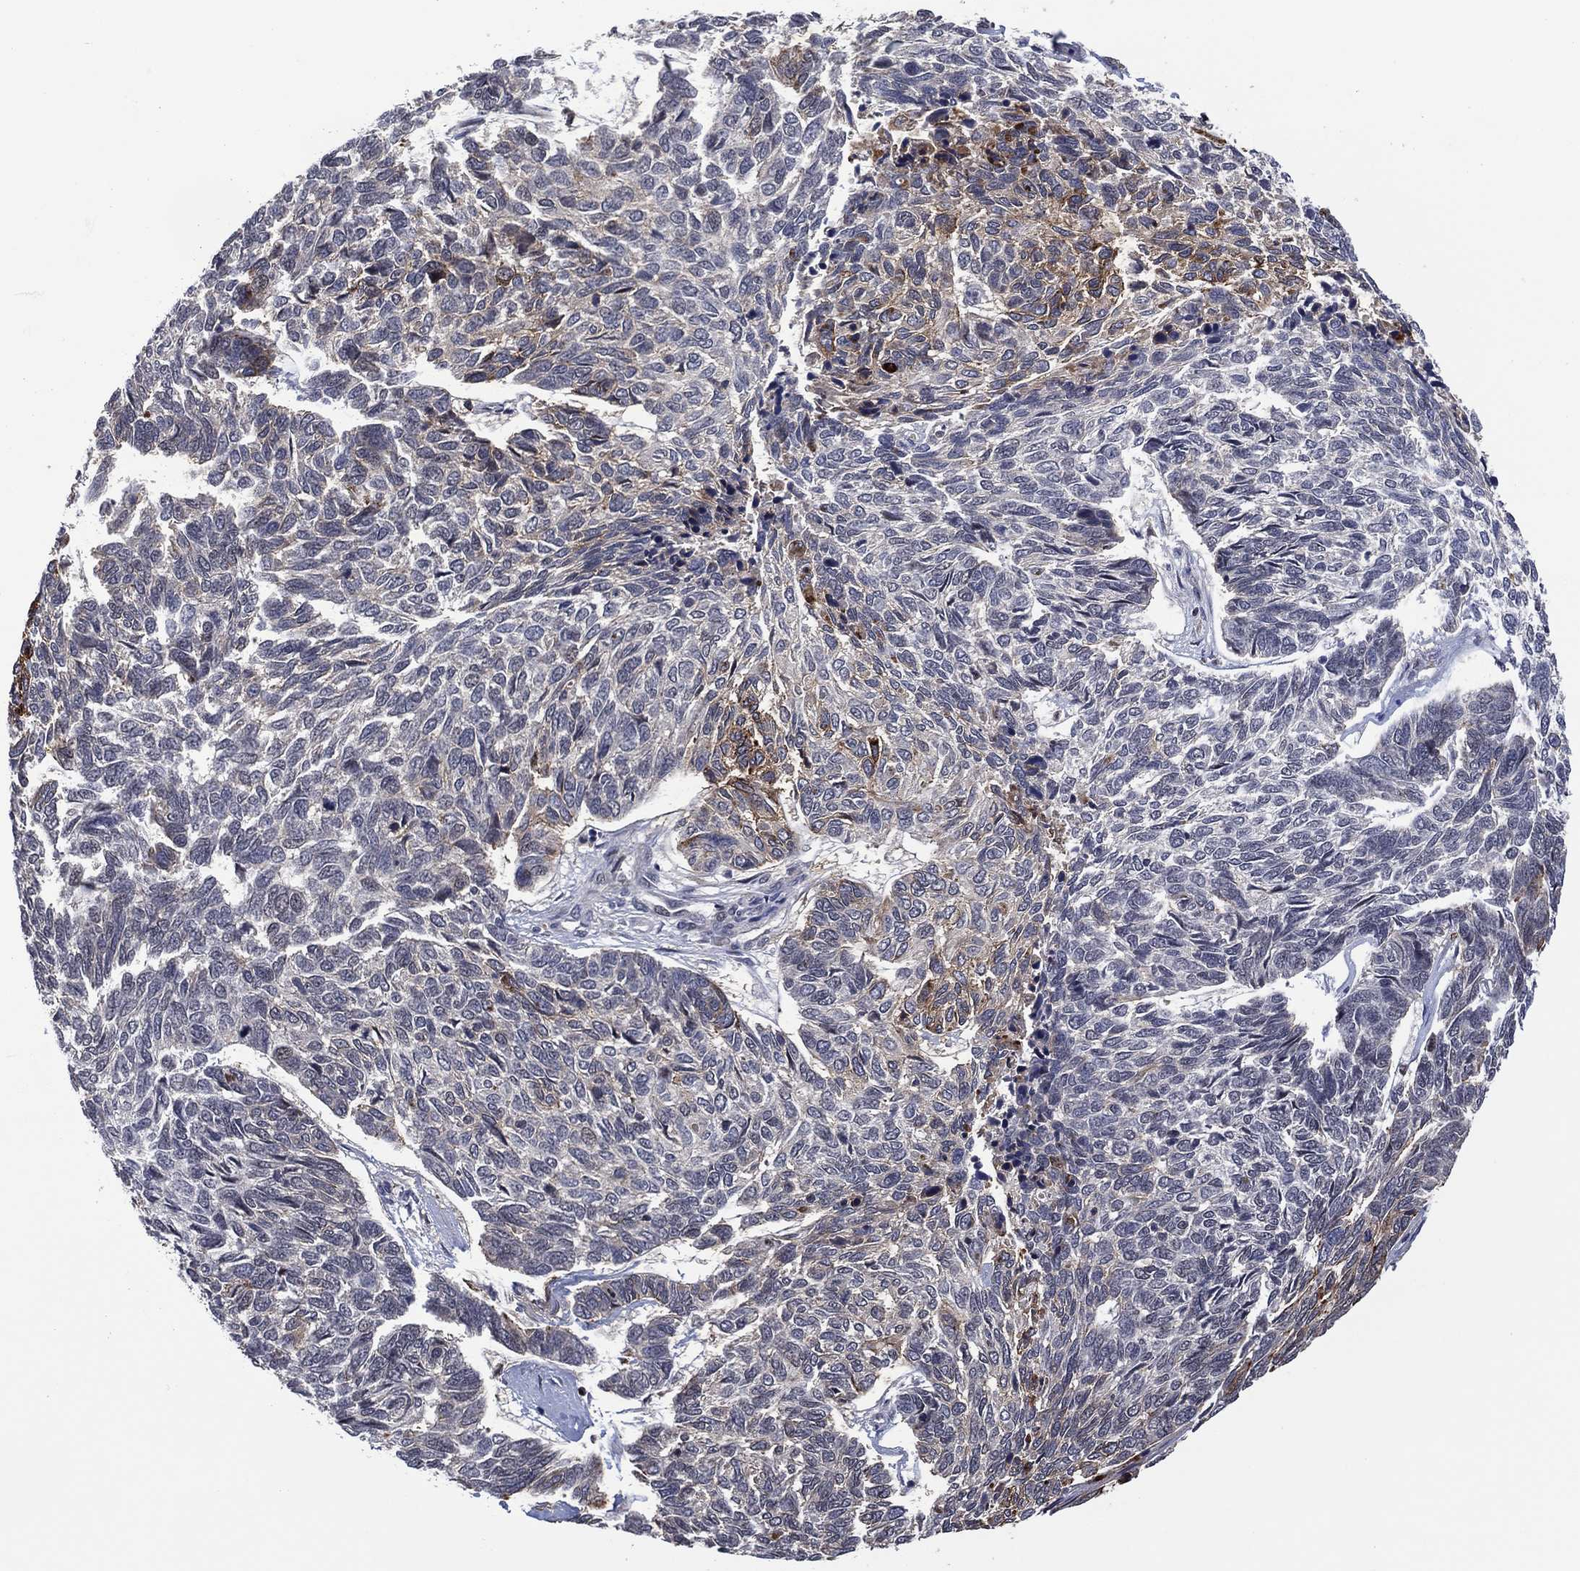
{"staining": {"intensity": "moderate", "quantity": "<25%", "location": "cytoplasmic/membranous"}, "tissue": "skin cancer", "cell_type": "Tumor cells", "image_type": "cancer", "snomed": [{"axis": "morphology", "description": "Basal cell carcinoma"}, {"axis": "topography", "description": "Skin"}], "caption": "The histopathology image demonstrates immunohistochemical staining of skin basal cell carcinoma. There is moderate cytoplasmic/membranous positivity is present in about <25% of tumor cells. (brown staining indicates protein expression, while blue staining denotes nuclei).", "gene": "DPP4", "patient": {"sex": "female", "age": 65}}